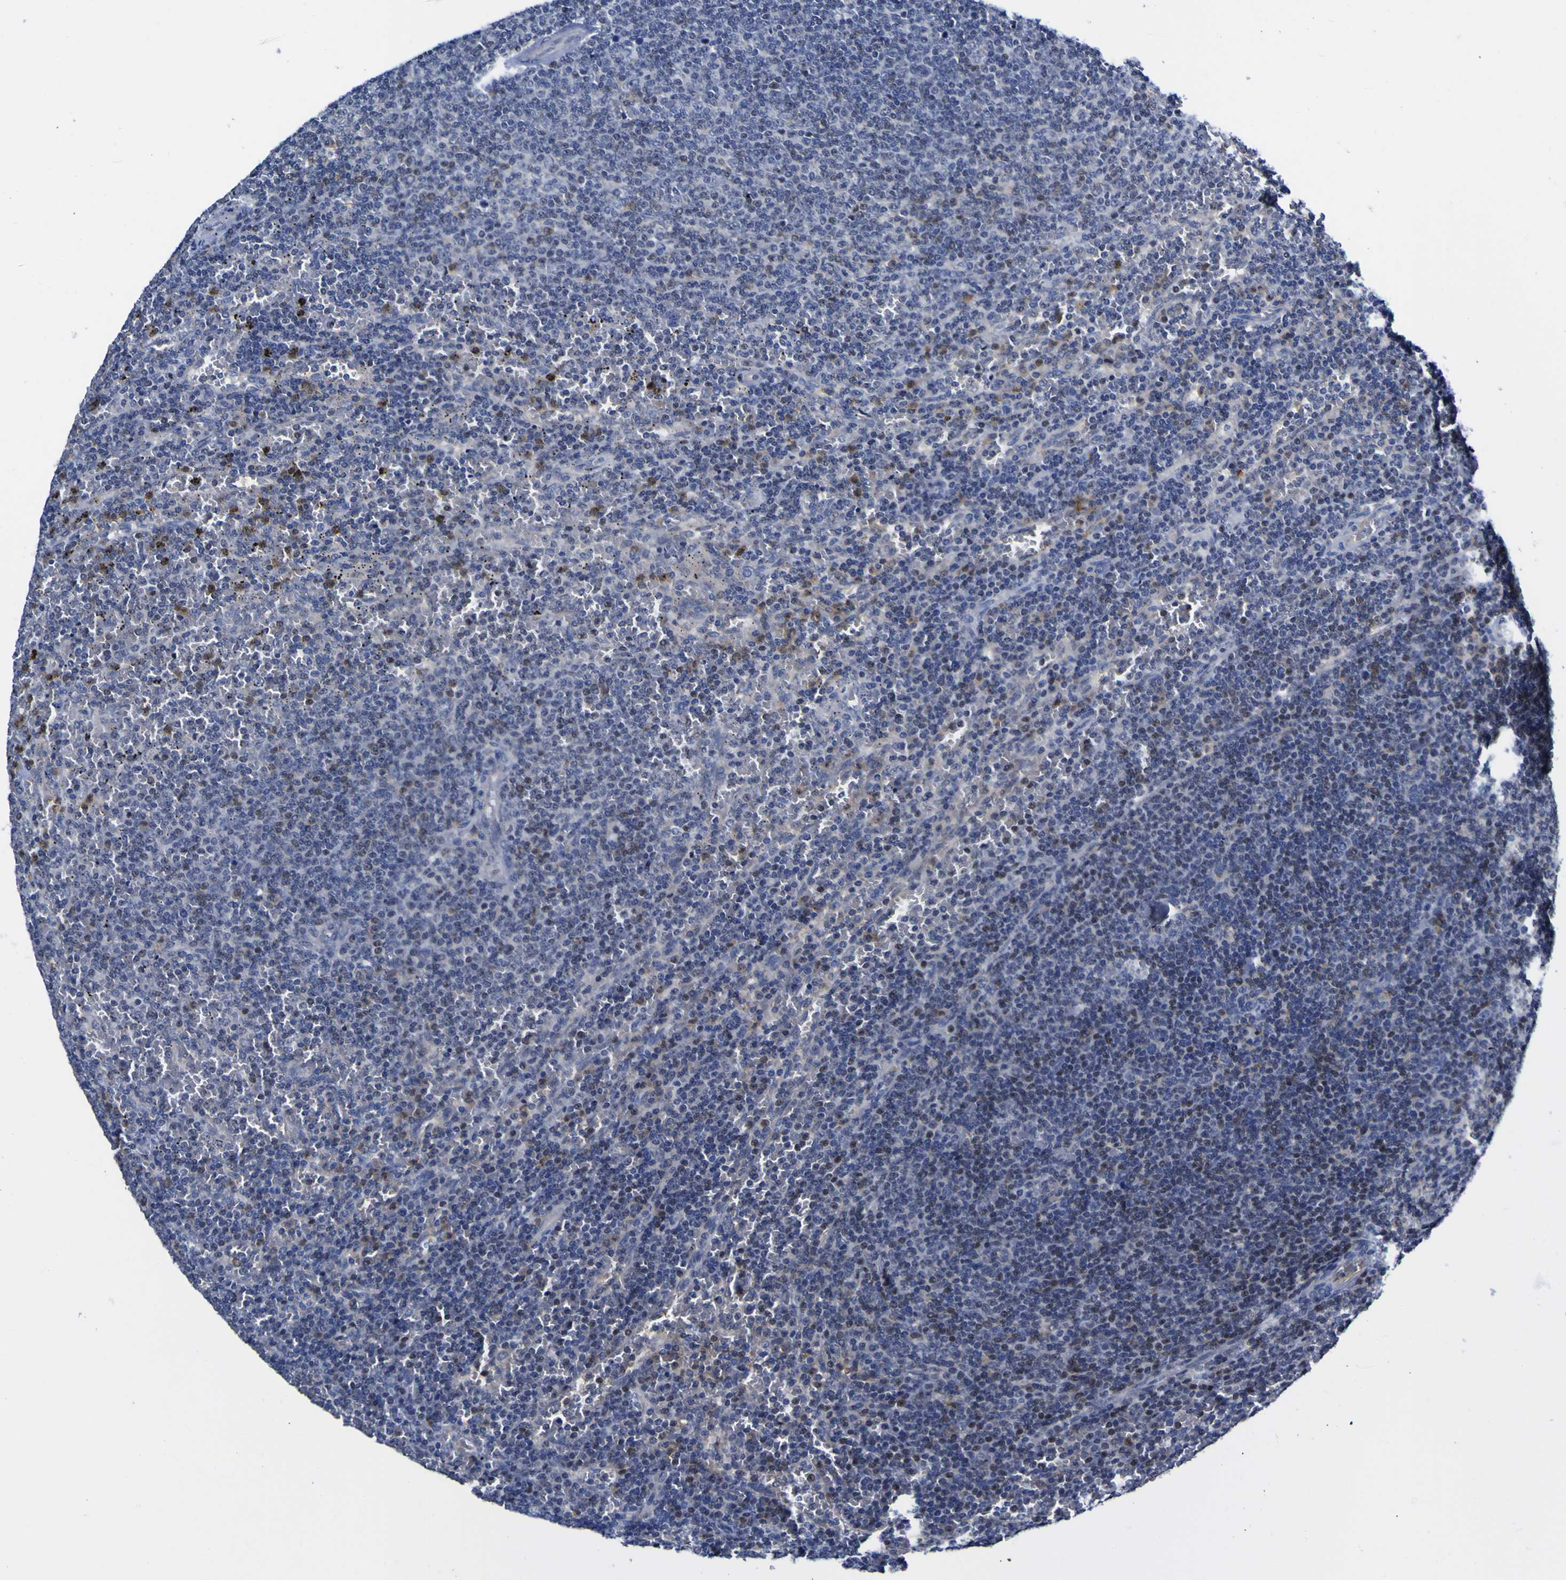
{"staining": {"intensity": "weak", "quantity": "<25%", "location": "cytoplasmic/membranous"}, "tissue": "lymphoma", "cell_type": "Tumor cells", "image_type": "cancer", "snomed": [{"axis": "morphology", "description": "Malignant lymphoma, non-Hodgkin's type, Low grade"}, {"axis": "topography", "description": "Spleen"}], "caption": "Photomicrograph shows no protein positivity in tumor cells of lymphoma tissue. (Brightfield microscopy of DAB (3,3'-diaminobenzidine) immunohistochemistry at high magnification).", "gene": "CASP6", "patient": {"sex": "female", "age": 50}}